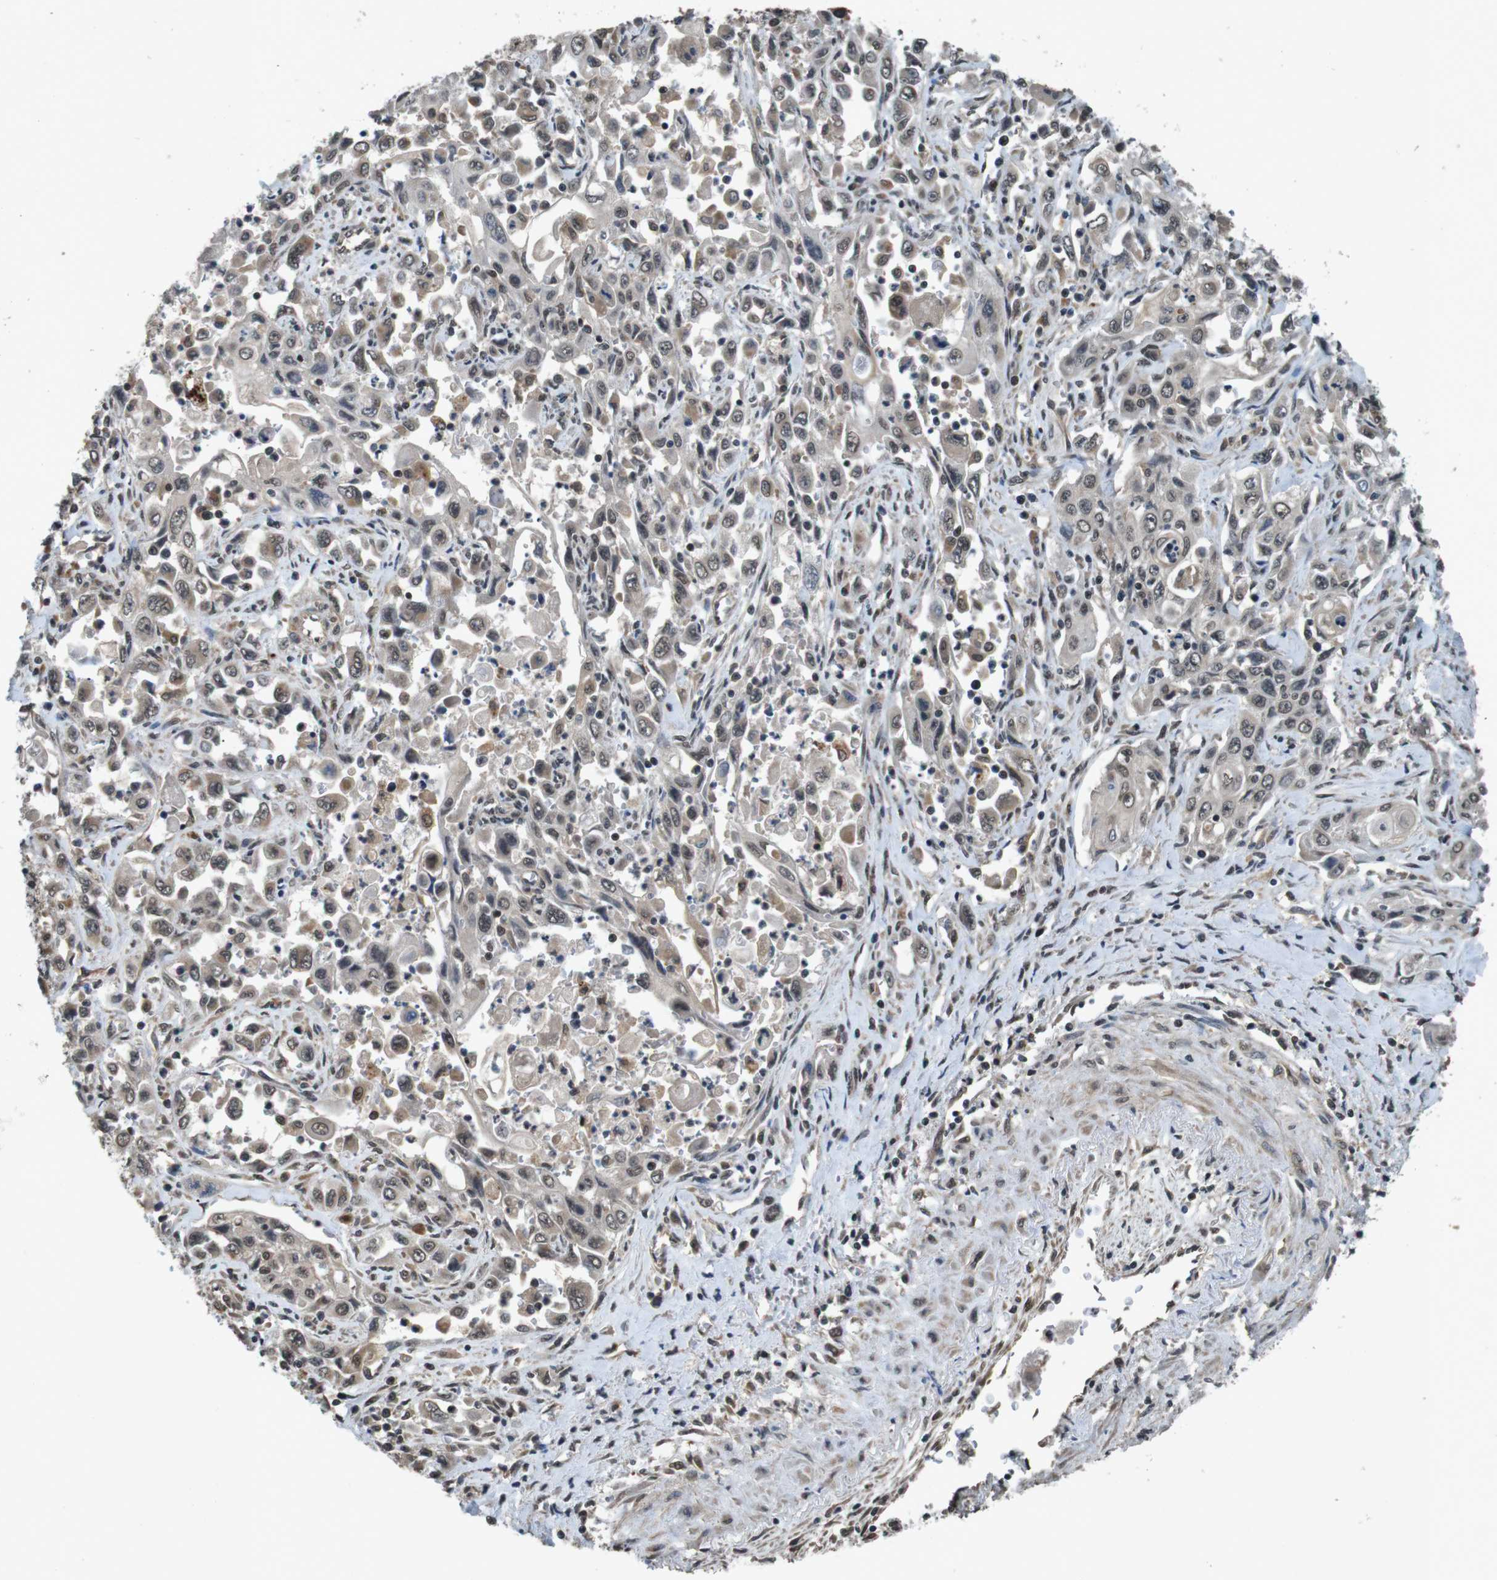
{"staining": {"intensity": "weak", "quantity": ">75%", "location": "cytoplasmic/membranous,nuclear"}, "tissue": "pancreatic cancer", "cell_type": "Tumor cells", "image_type": "cancer", "snomed": [{"axis": "morphology", "description": "Adenocarcinoma, NOS"}, {"axis": "topography", "description": "Pancreas"}], "caption": "A photomicrograph of pancreatic cancer stained for a protein demonstrates weak cytoplasmic/membranous and nuclear brown staining in tumor cells. (DAB = brown stain, brightfield microscopy at high magnification).", "gene": "SOCS1", "patient": {"sex": "male", "age": 70}}